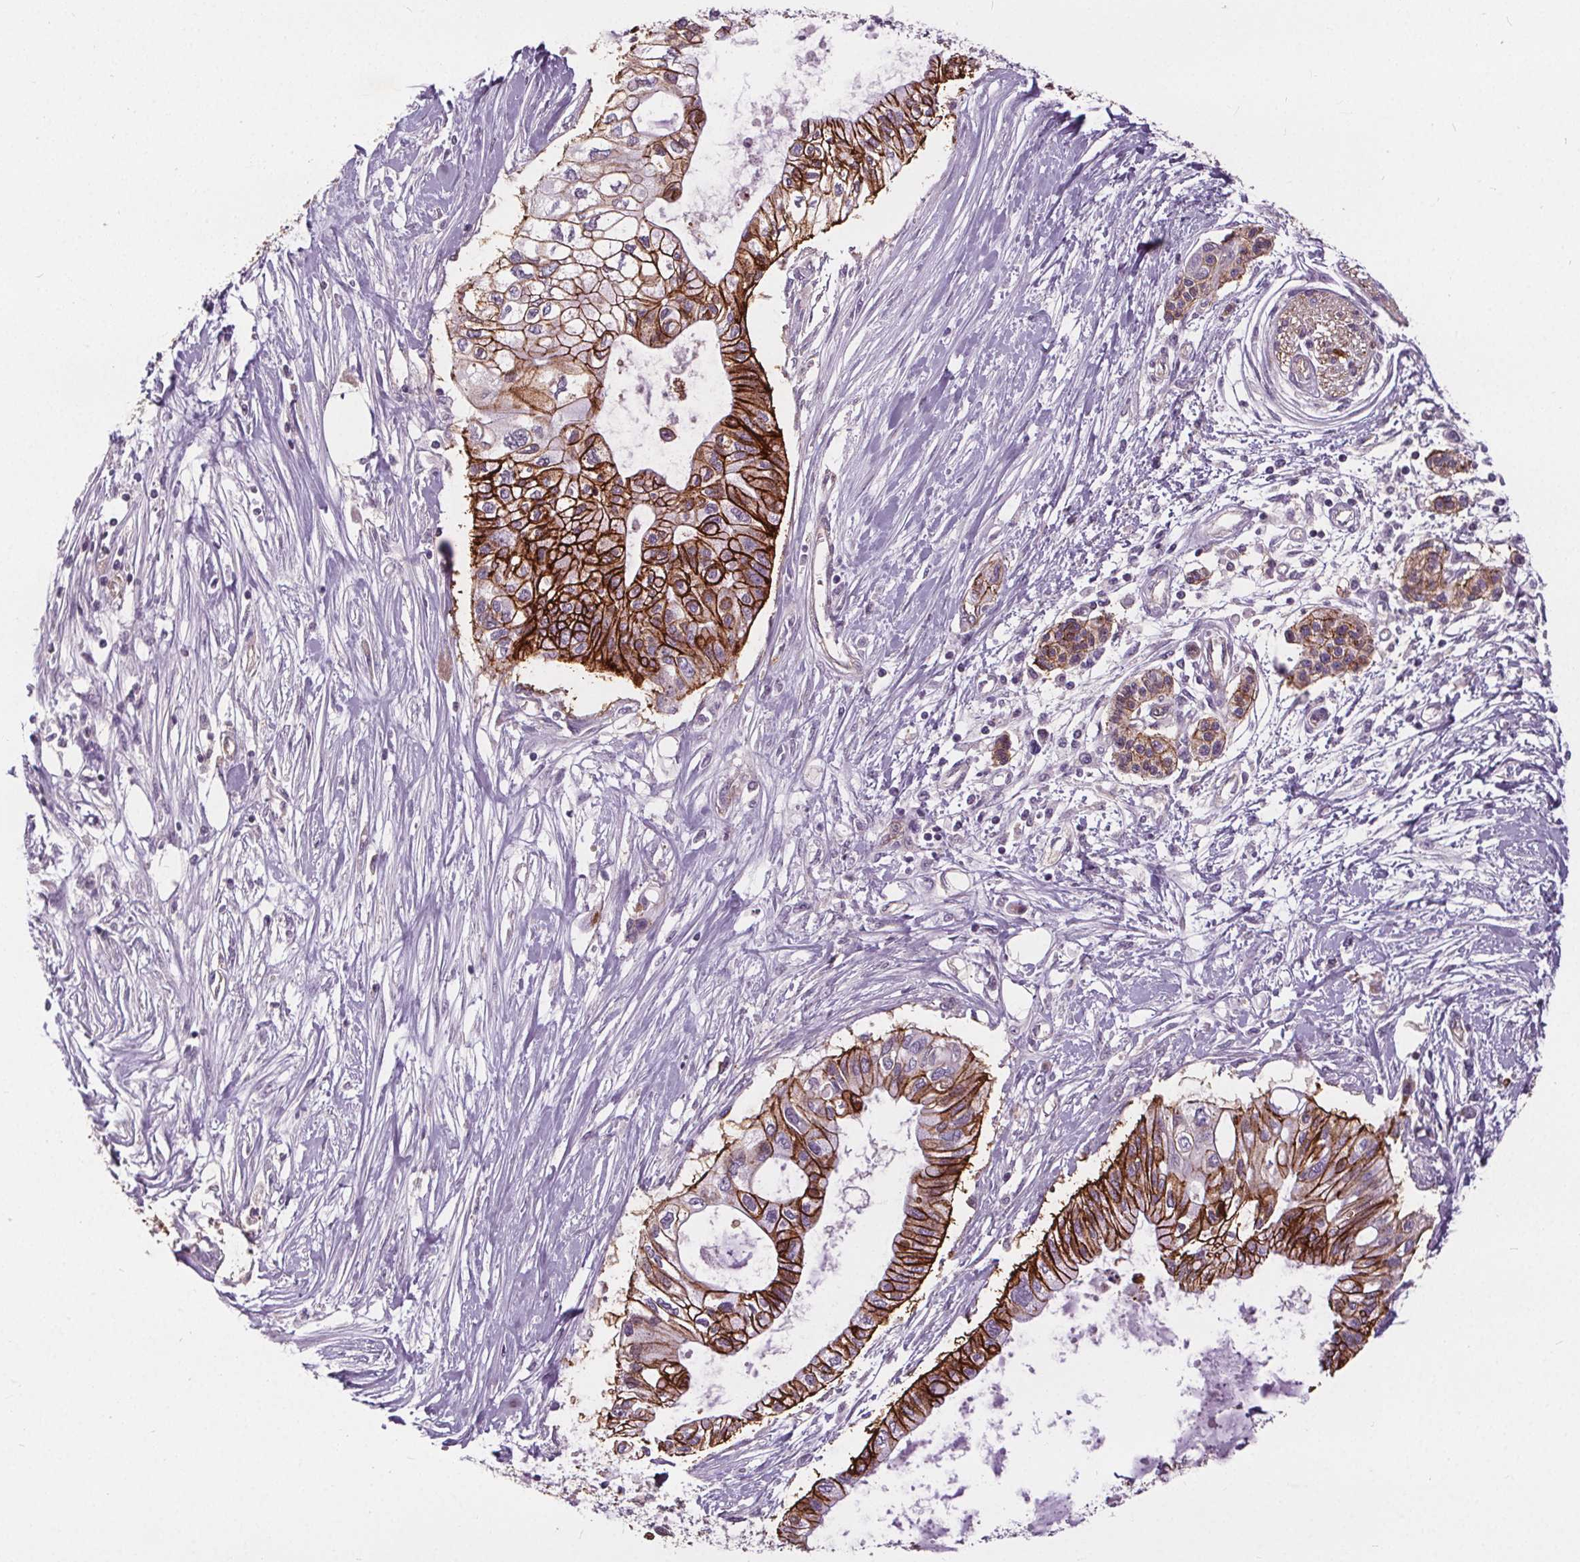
{"staining": {"intensity": "strong", "quantity": "25%-75%", "location": "cytoplasmic/membranous"}, "tissue": "pancreatic cancer", "cell_type": "Tumor cells", "image_type": "cancer", "snomed": [{"axis": "morphology", "description": "Adenocarcinoma, NOS"}, {"axis": "topography", "description": "Pancreas"}], "caption": "IHC of human pancreatic cancer (adenocarcinoma) demonstrates high levels of strong cytoplasmic/membranous expression in approximately 25%-75% of tumor cells. (brown staining indicates protein expression, while blue staining denotes nuclei).", "gene": "ATP1A1", "patient": {"sex": "female", "age": 77}}